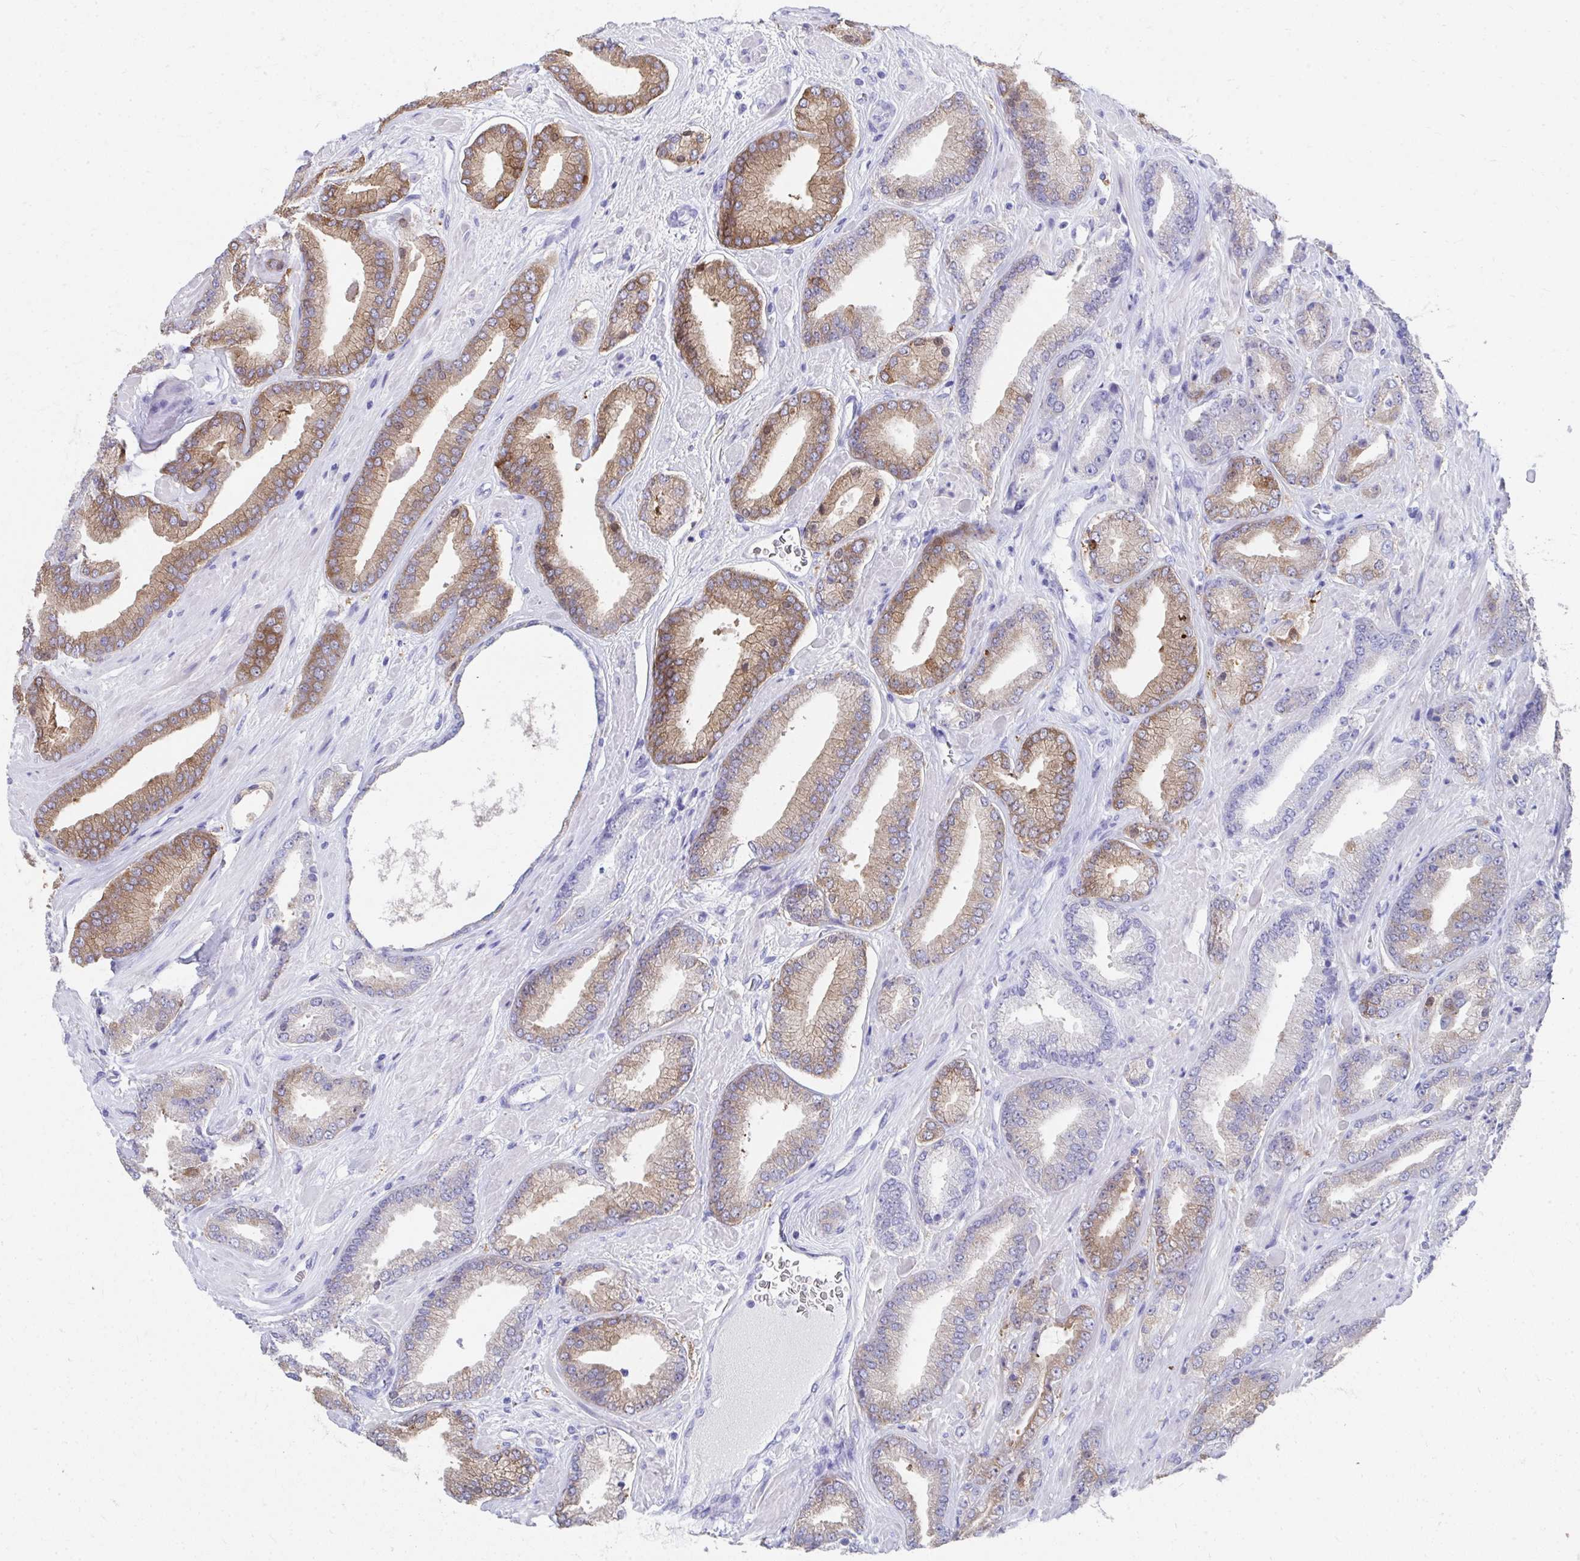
{"staining": {"intensity": "moderate", "quantity": "25%-75%", "location": "cytoplasmic/membranous"}, "tissue": "prostate cancer", "cell_type": "Tumor cells", "image_type": "cancer", "snomed": [{"axis": "morphology", "description": "Adenocarcinoma, High grade"}, {"axis": "topography", "description": "Prostate"}], "caption": "A histopathology image of human high-grade adenocarcinoma (prostate) stained for a protein shows moderate cytoplasmic/membranous brown staining in tumor cells.", "gene": "HGD", "patient": {"sex": "male", "age": 56}}